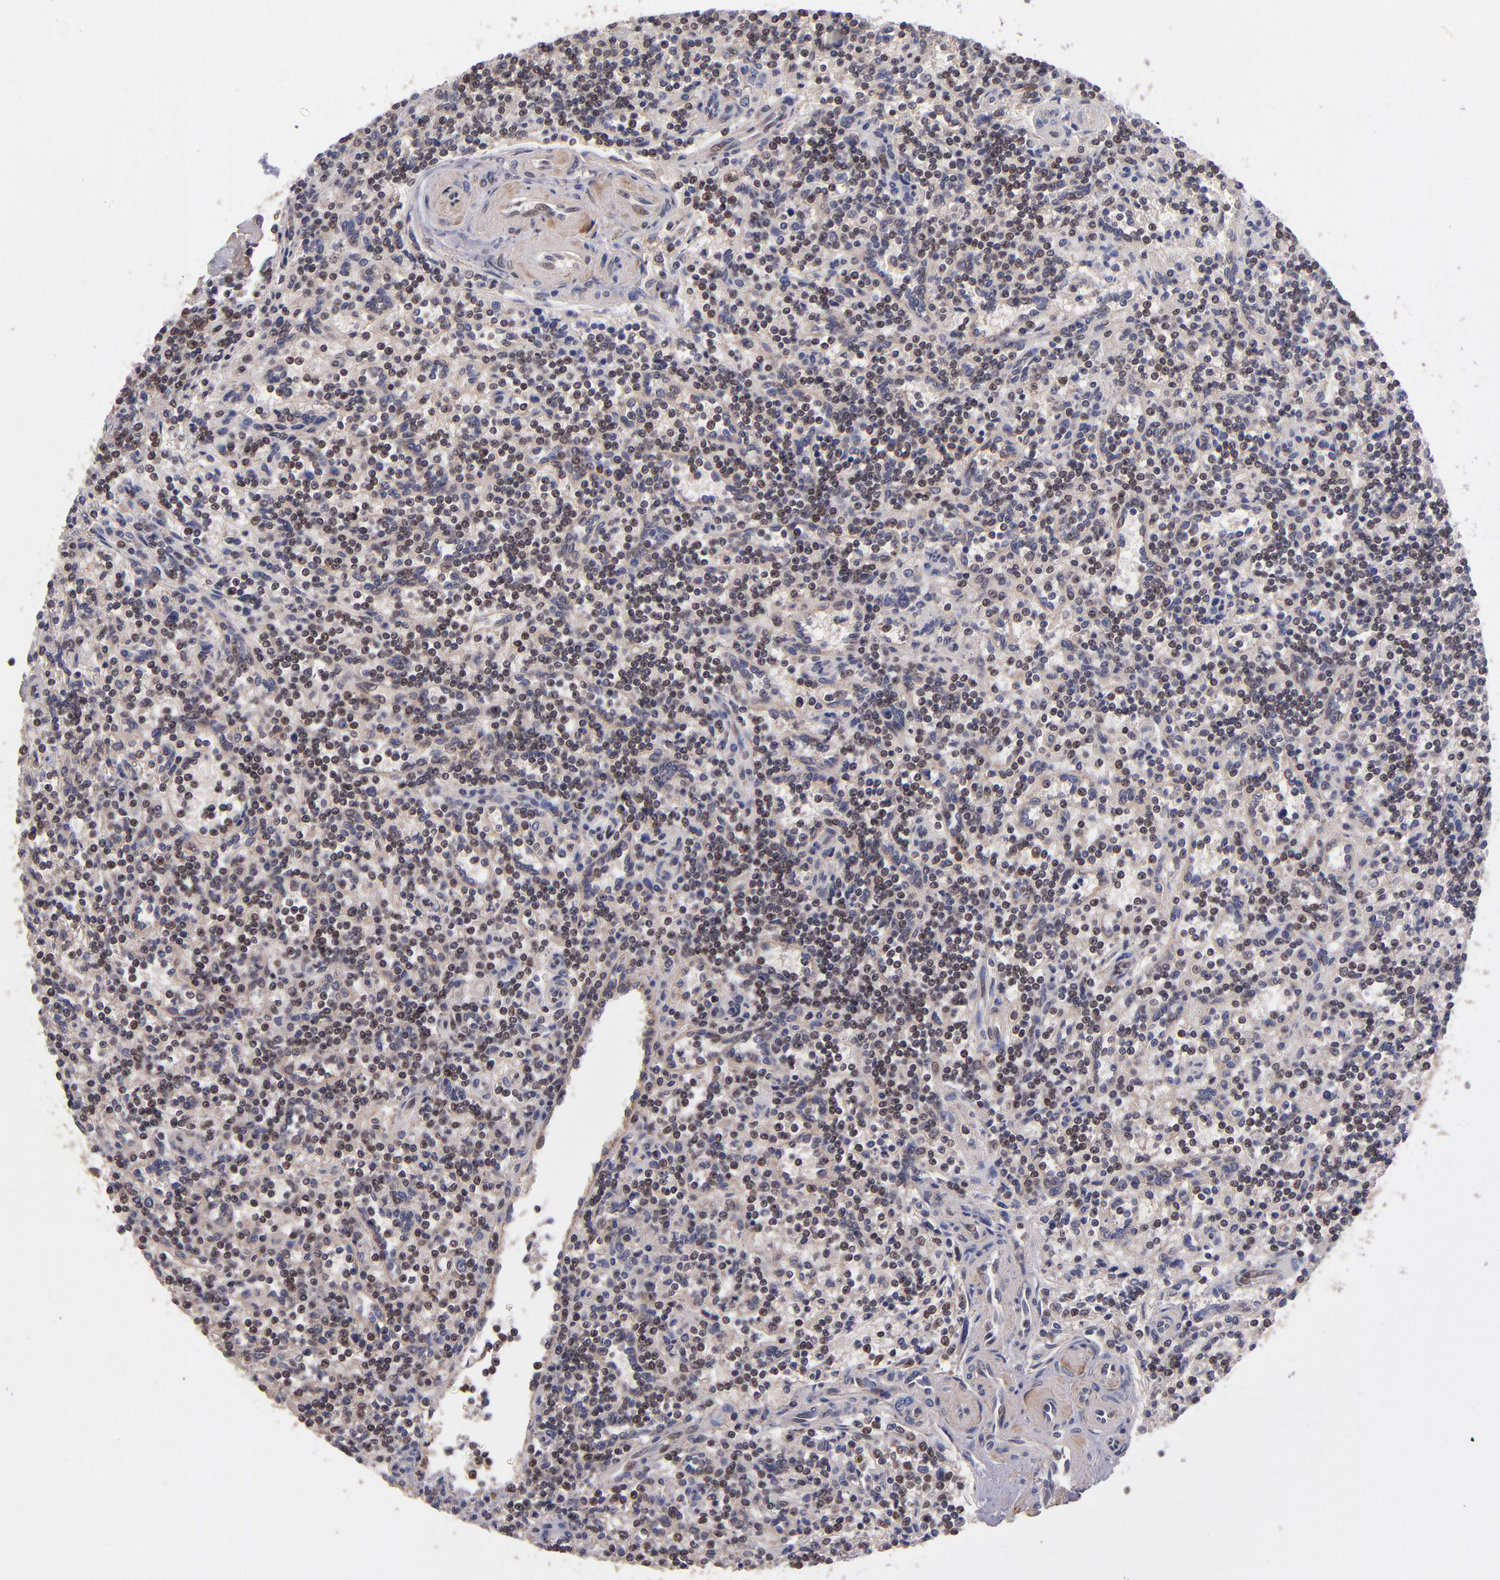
{"staining": {"intensity": "moderate", "quantity": "25%-75%", "location": "nuclear"}, "tissue": "lymphoma", "cell_type": "Tumor cells", "image_type": "cancer", "snomed": [{"axis": "morphology", "description": "Malignant lymphoma, non-Hodgkin's type, Low grade"}, {"axis": "topography", "description": "Spleen"}], "caption": "Protein expression analysis of human malignant lymphoma, non-Hodgkin's type (low-grade) reveals moderate nuclear staining in approximately 25%-75% of tumor cells.", "gene": "ABHD12B", "patient": {"sex": "male", "age": 73}}